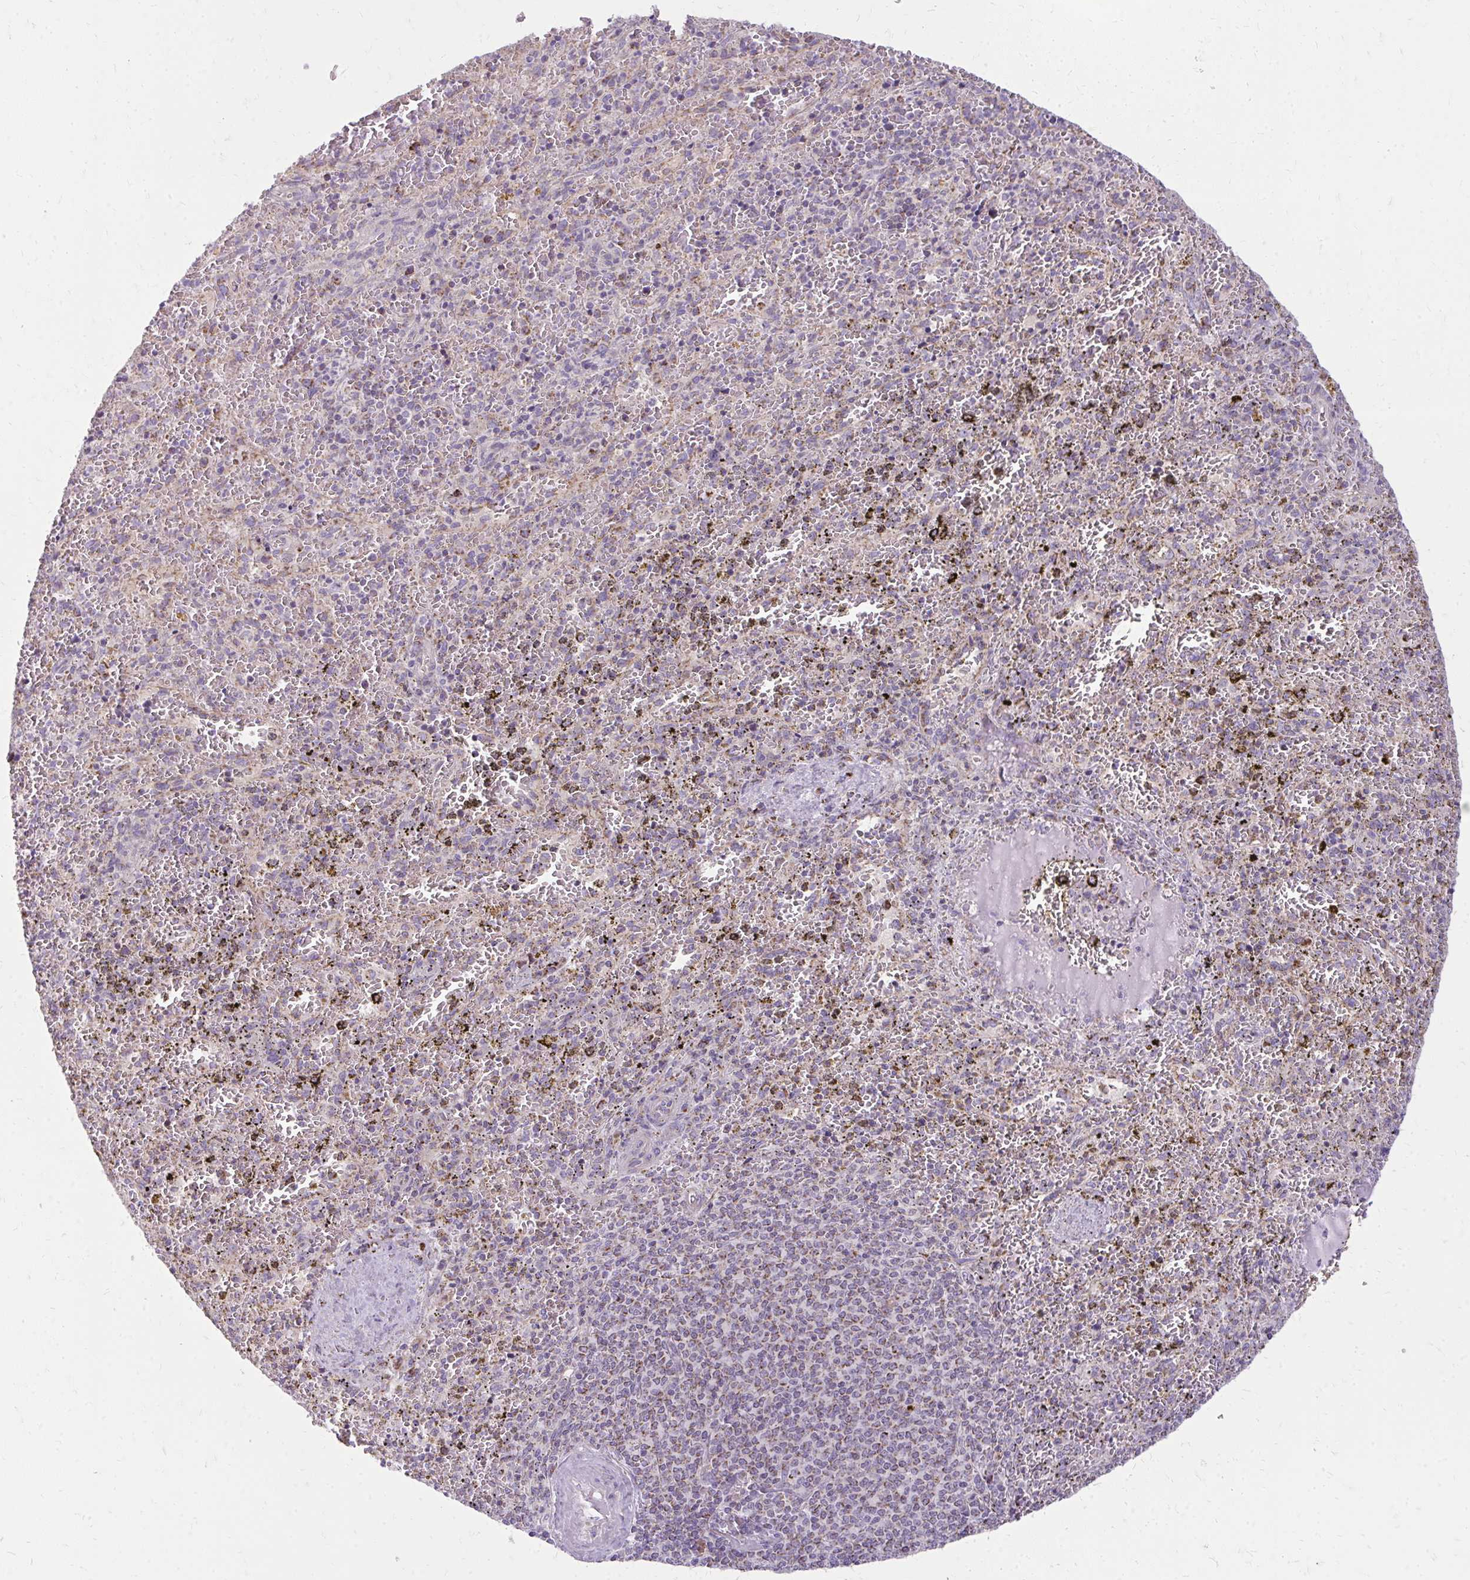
{"staining": {"intensity": "moderate", "quantity": "<25%", "location": "cytoplasmic/membranous"}, "tissue": "spleen", "cell_type": "Cells in red pulp", "image_type": "normal", "snomed": [{"axis": "morphology", "description": "Normal tissue, NOS"}, {"axis": "topography", "description": "Spleen"}], "caption": "Immunohistochemistry (IHC) photomicrograph of benign spleen: spleen stained using IHC shows low levels of moderate protein expression localized specifically in the cytoplasmic/membranous of cells in red pulp, appearing as a cytoplasmic/membranous brown color.", "gene": "IFIT1", "patient": {"sex": "female", "age": 50}}